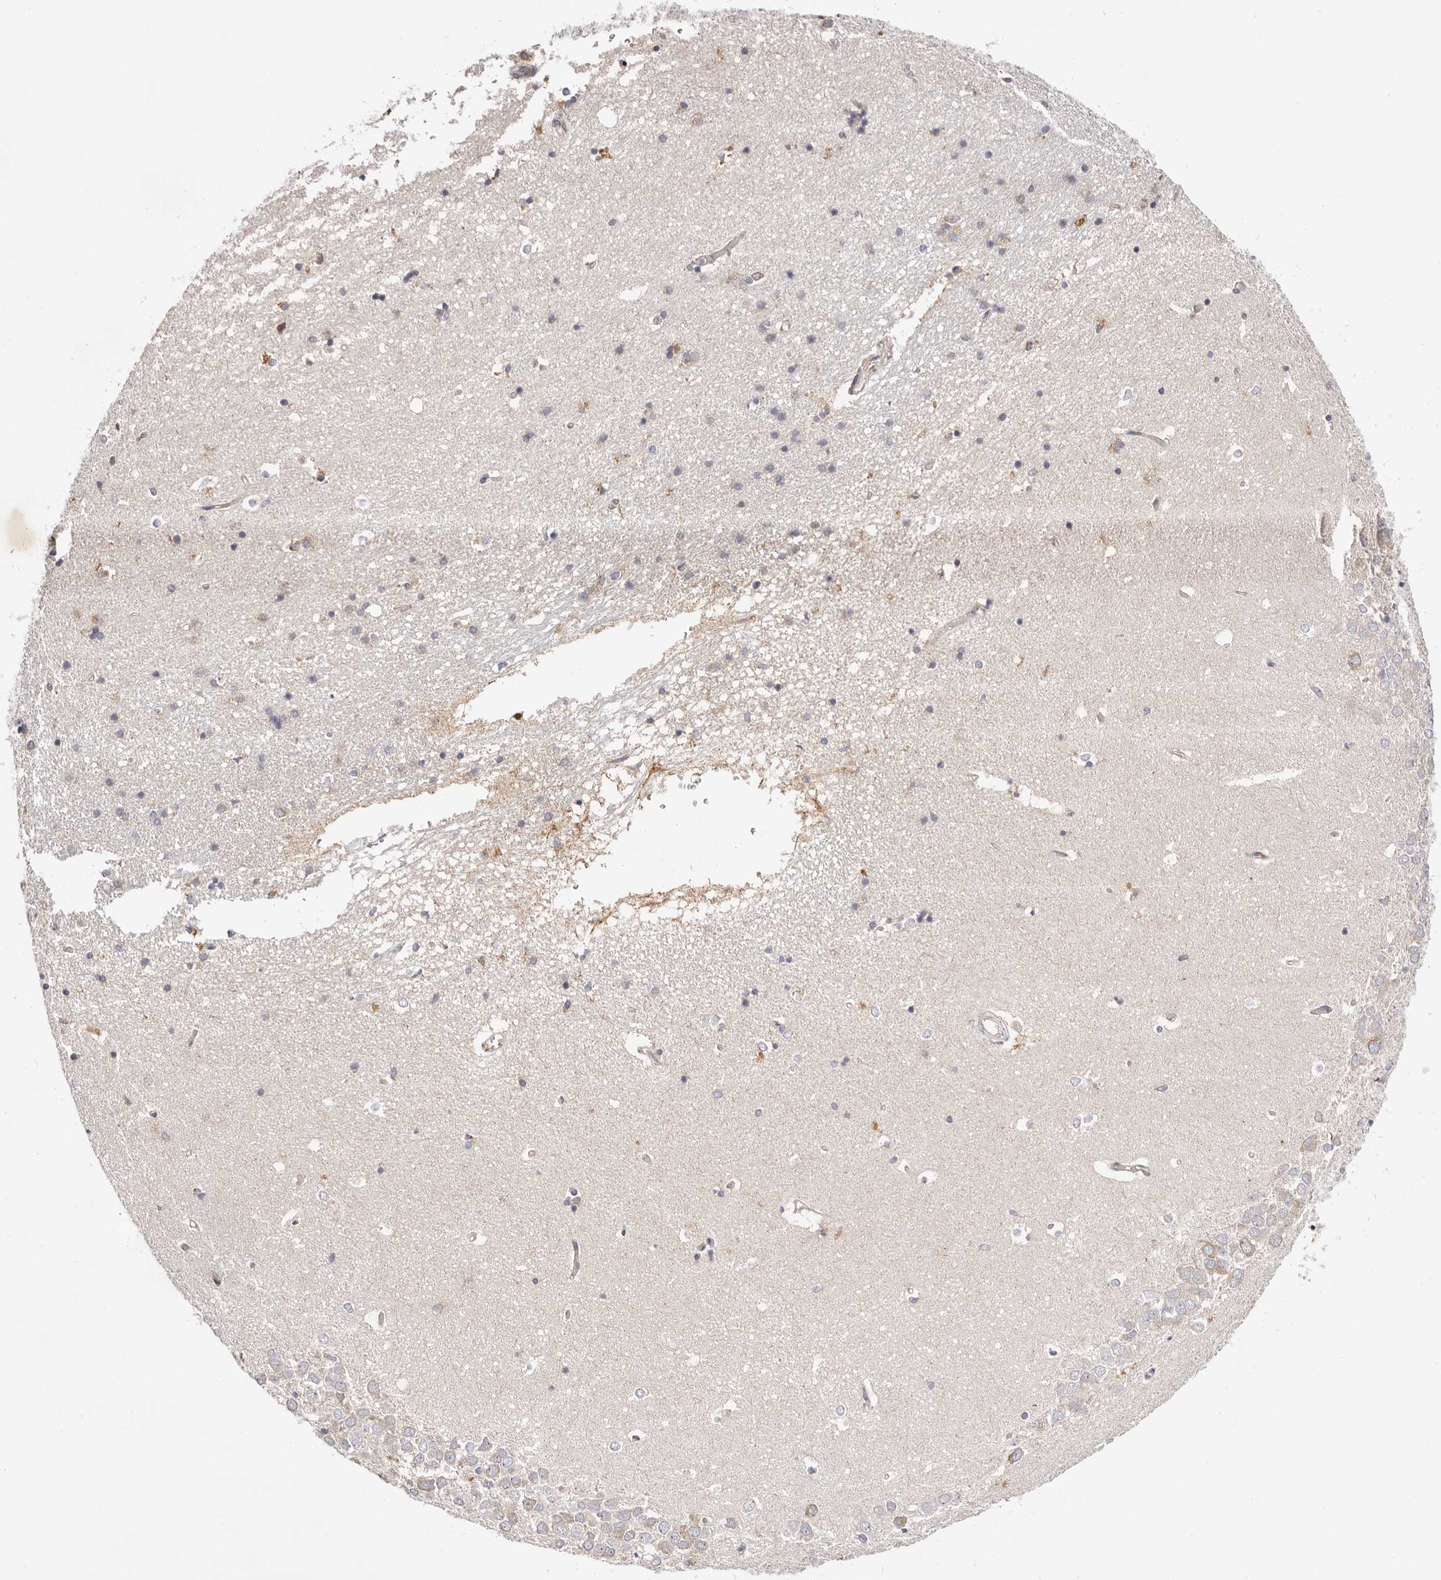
{"staining": {"intensity": "moderate", "quantity": "<25%", "location": "cytoplasmic/membranous"}, "tissue": "hippocampus", "cell_type": "Glial cells", "image_type": "normal", "snomed": [{"axis": "morphology", "description": "Normal tissue, NOS"}, {"axis": "topography", "description": "Hippocampus"}], "caption": "Moderate cytoplasmic/membranous staining for a protein is appreciated in about <25% of glial cells of normal hippocampus using immunohistochemistry.", "gene": "GNA13", "patient": {"sex": "male", "age": 45}}